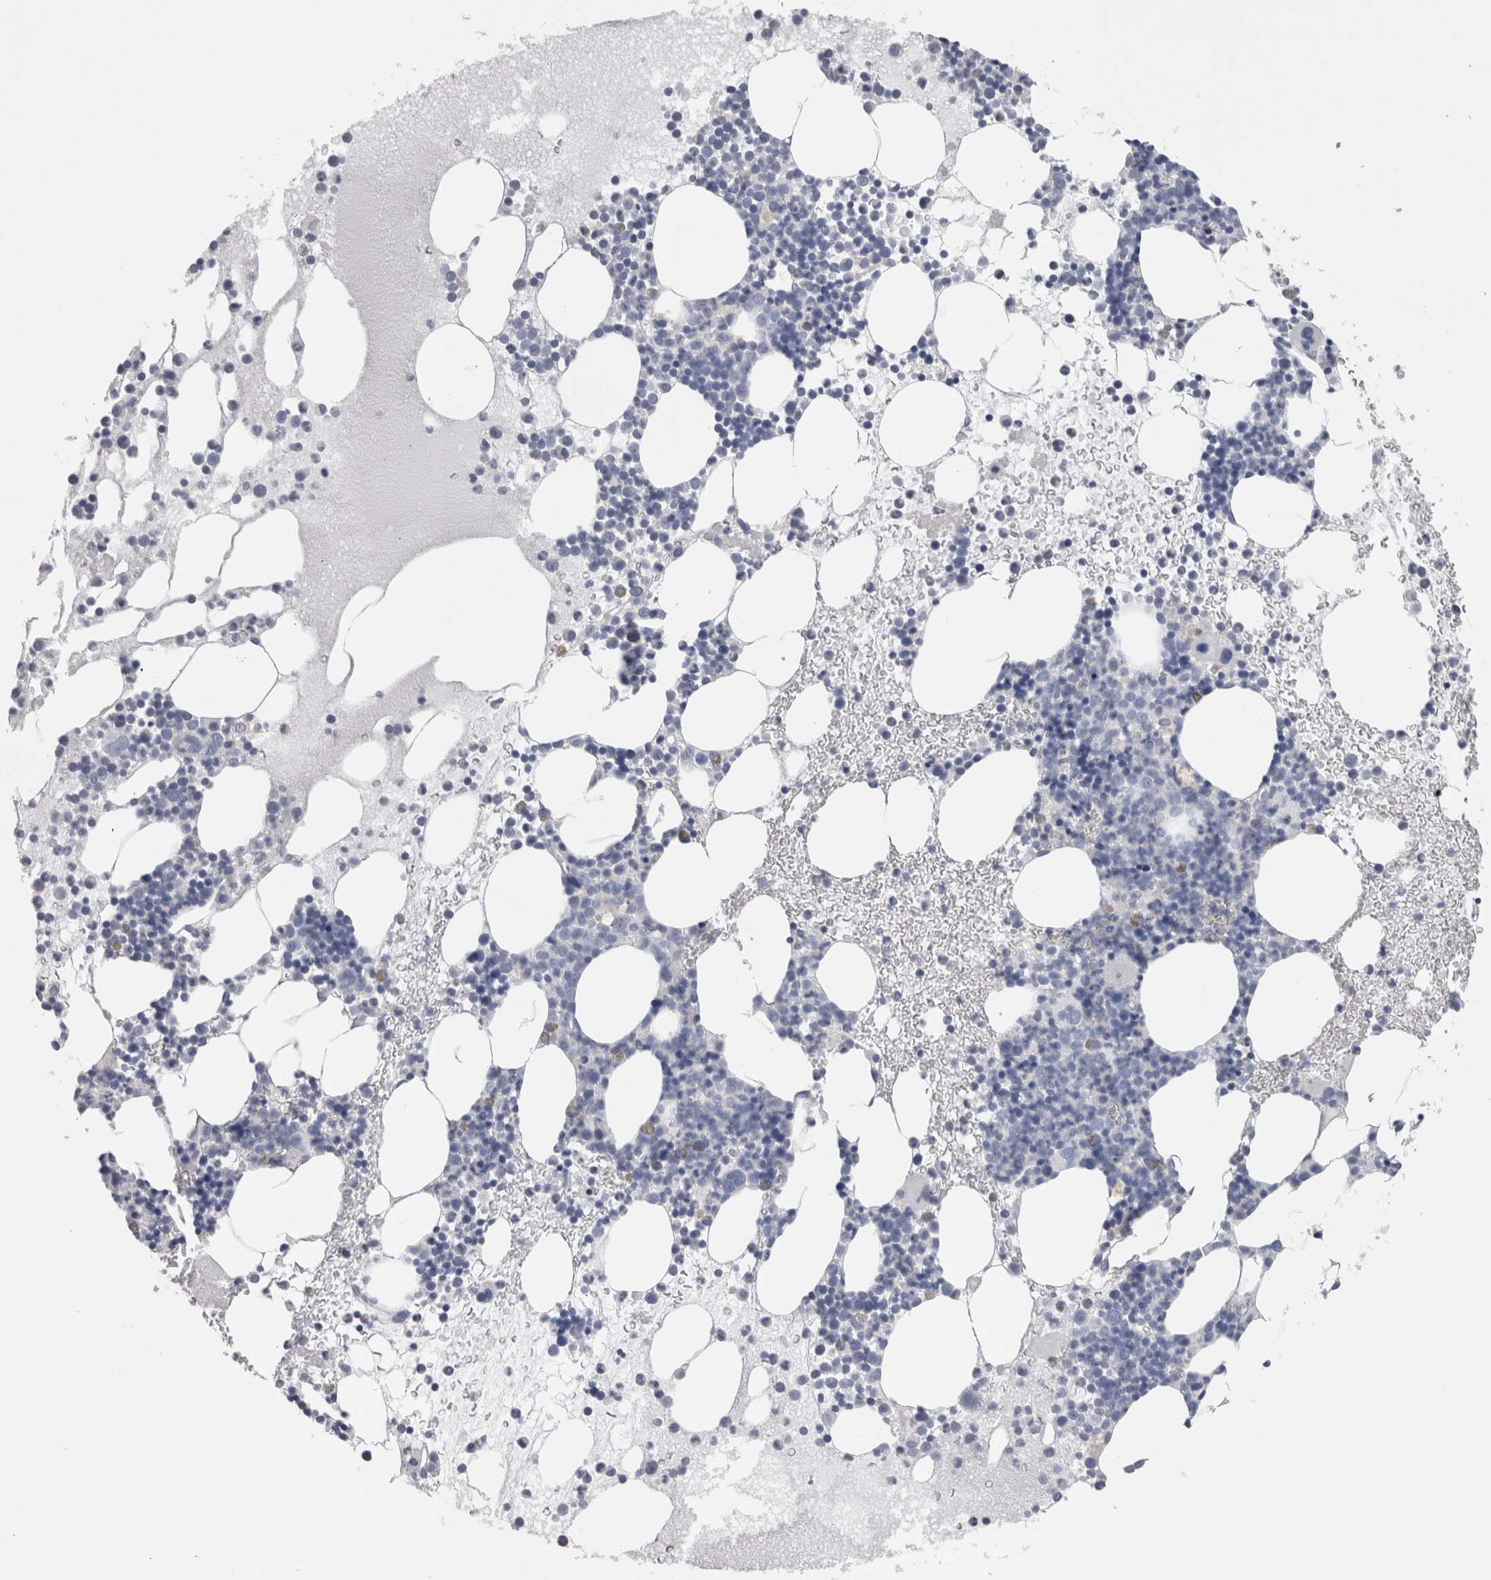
{"staining": {"intensity": "negative", "quantity": "none", "location": "none"}, "tissue": "bone marrow", "cell_type": "Hematopoietic cells", "image_type": "normal", "snomed": [{"axis": "morphology", "description": "Normal tissue, NOS"}, {"axis": "morphology", "description": "Inflammation, NOS"}, {"axis": "topography", "description": "Bone marrow"}], "caption": "IHC of benign human bone marrow shows no staining in hematopoietic cells. The staining was performed using DAB (3,3'-diaminobenzidine) to visualize the protein expression in brown, while the nuclei were stained in blue with hematoxylin (Magnification: 20x).", "gene": "CA8", "patient": {"sex": "female", "age": 45}}